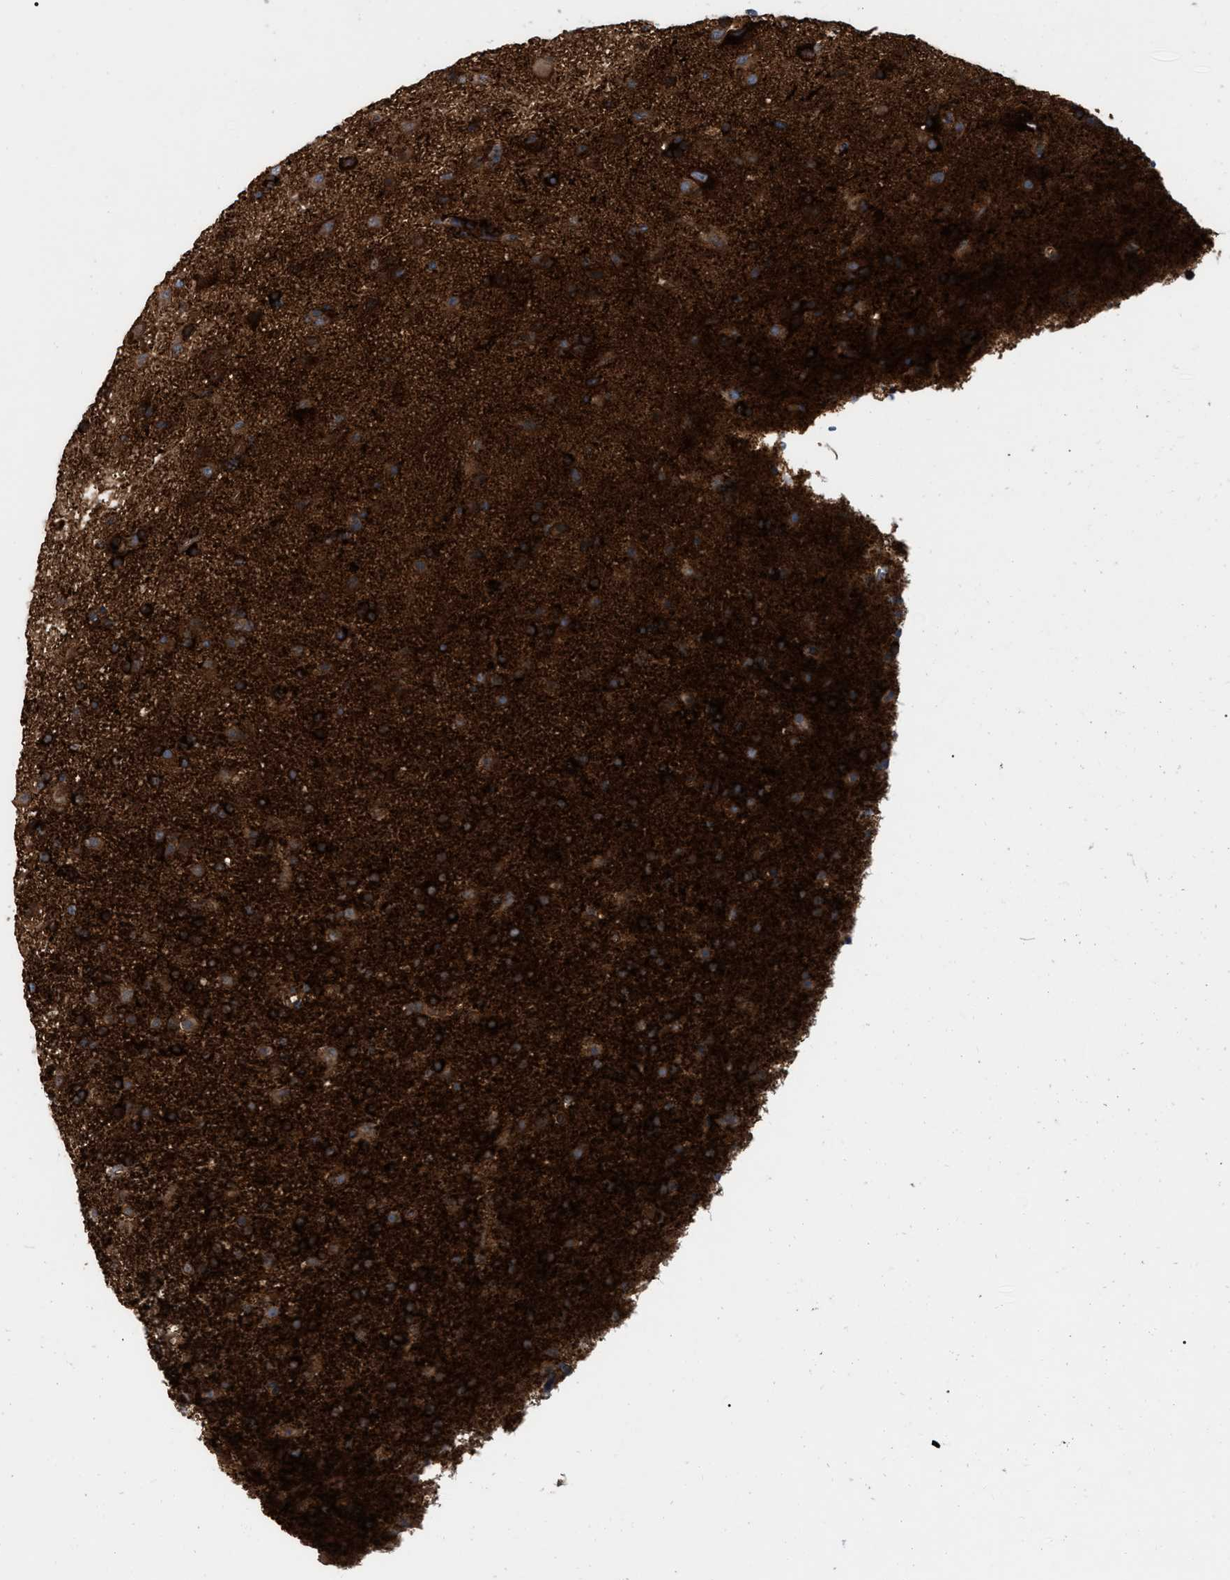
{"staining": {"intensity": "moderate", "quantity": ">75%", "location": "cytoplasmic/membranous"}, "tissue": "glioma", "cell_type": "Tumor cells", "image_type": "cancer", "snomed": [{"axis": "morphology", "description": "Glioma, malignant, Low grade"}, {"axis": "topography", "description": "Brain"}], "caption": "Human glioma stained for a protein (brown) demonstrates moderate cytoplasmic/membranous positive expression in approximately >75% of tumor cells.", "gene": "RABEP1", "patient": {"sex": "male", "age": 65}}